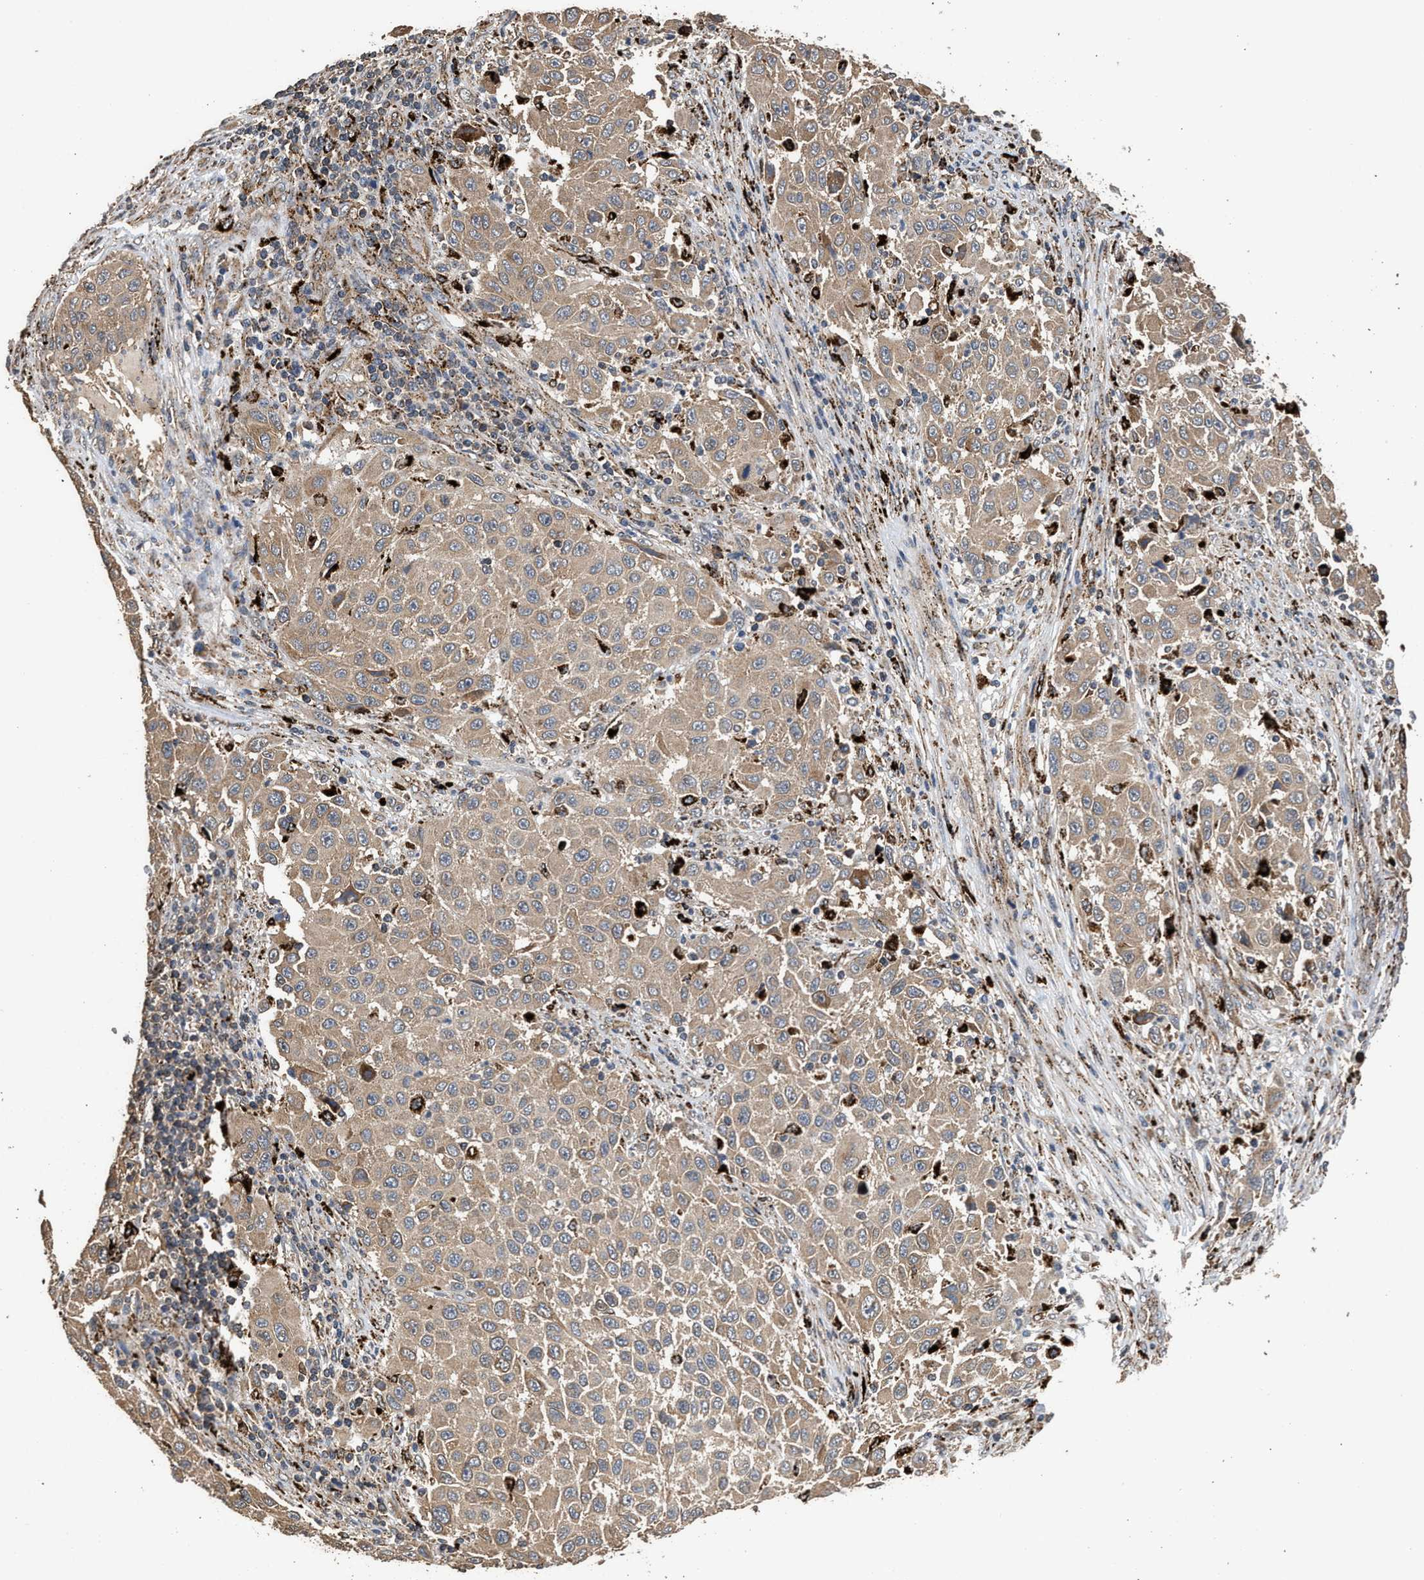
{"staining": {"intensity": "moderate", "quantity": ">75%", "location": "cytoplasmic/membranous"}, "tissue": "melanoma", "cell_type": "Tumor cells", "image_type": "cancer", "snomed": [{"axis": "morphology", "description": "Malignant melanoma, Metastatic site"}, {"axis": "topography", "description": "Lymph node"}], "caption": "DAB (3,3'-diaminobenzidine) immunohistochemical staining of human melanoma demonstrates moderate cytoplasmic/membranous protein expression in approximately >75% of tumor cells.", "gene": "CTSV", "patient": {"sex": "male", "age": 61}}